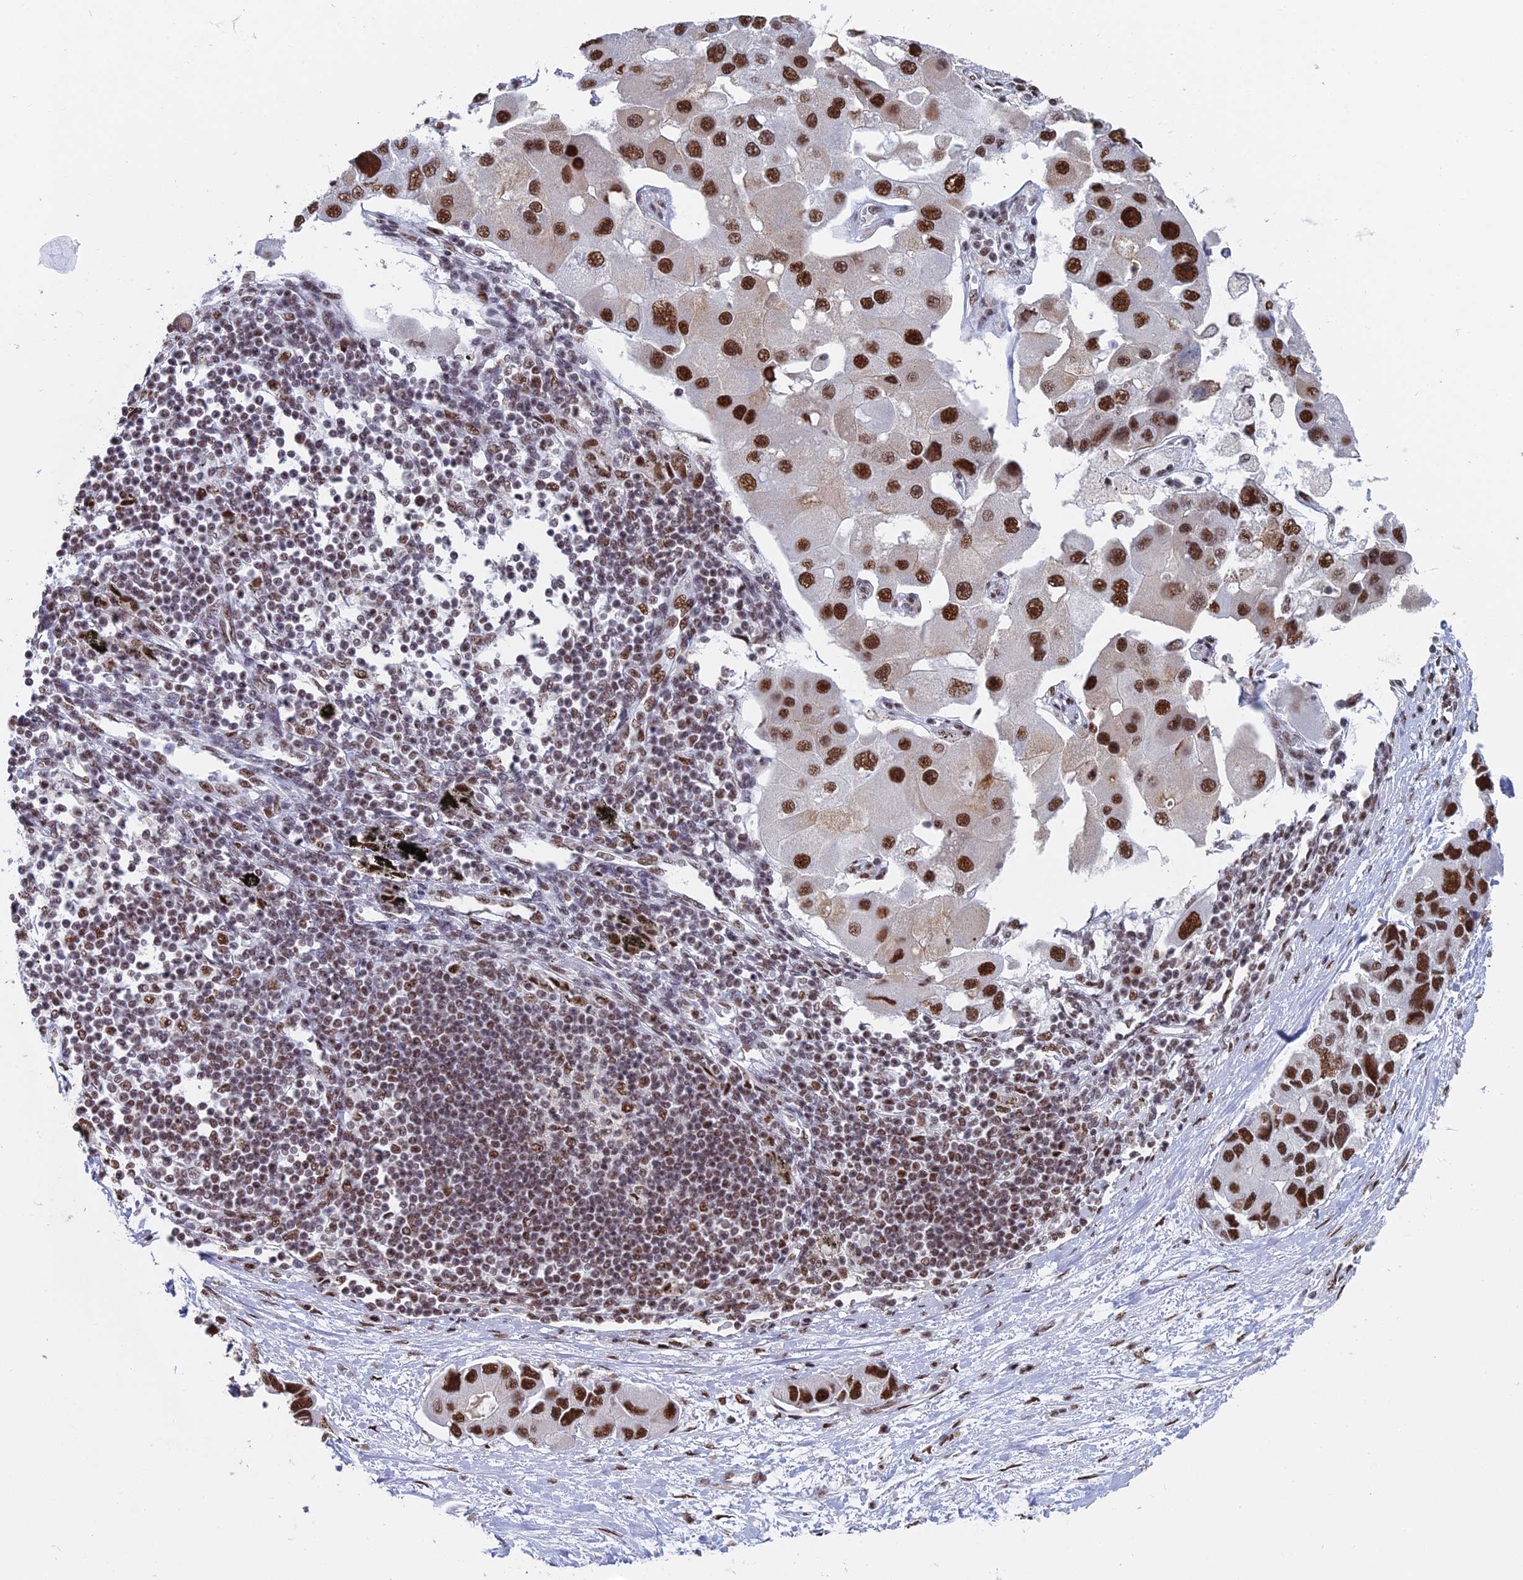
{"staining": {"intensity": "strong", "quantity": ">75%", "location": "nuclear"}, "tissue": "lung cancer", "cell_type": "Tumor cells", "image_type": "cancer", "snomed": [{"axis": "morphology", "description": "Adenocarcinoma, NOS"}, {"axis": "topography", "description": "Lung"}], "caption": "Immunohistochemistry (IHC) staining of lung cancer (adenocarcinoma), which reveals high levels of strong nuclear staining in about >75% of tumor cells indicating strong nuclear protein expression. The staining was performed using DAB (3,3'-diaminobenzidine) (brown) for protein detection and nuclei were counterstained in hematoxylin (blue).", "gene": "SF3B3", "patient": {"sex": "female", "age": 54}}